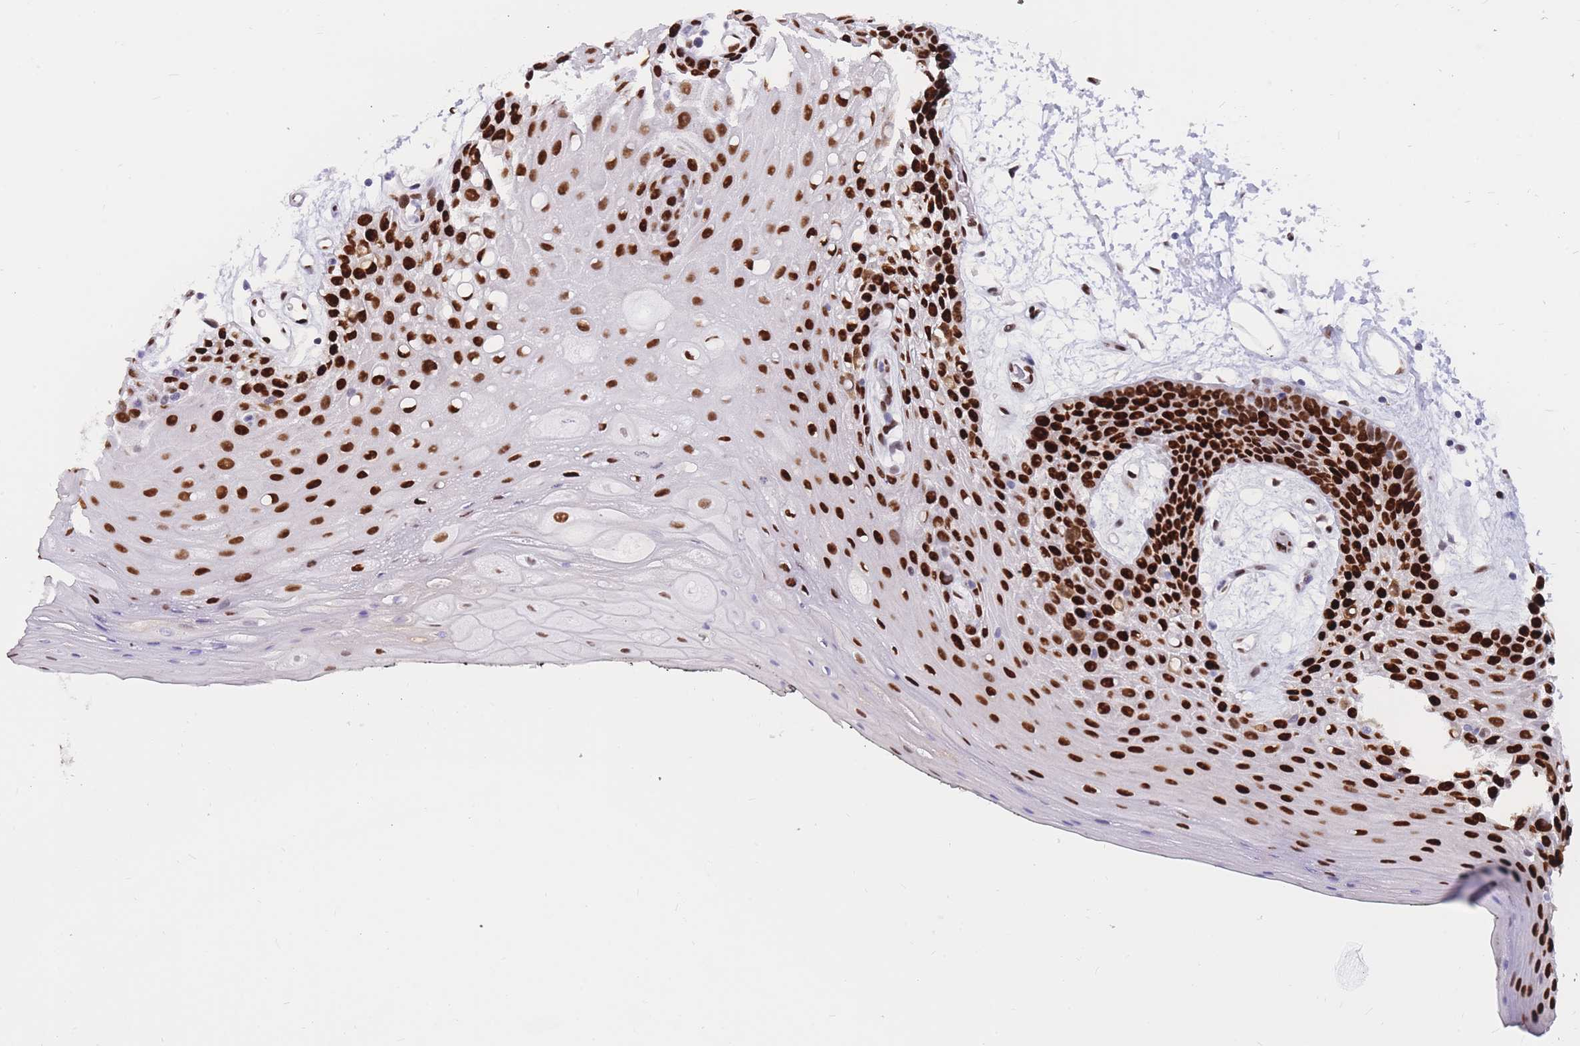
{"staining": {"intensity": "strong", "quantity": ">75%", "location": "nuclear"}, "tissue": "oral mucosa", "cell_type": "Squamous epithelial cells", "image_type": "normal", "snomed": [{"axis": "morphology", "description": "Normal tissue, NOS"}, {"axis": "topography", "description": "Oral tissue"}, {"axis": "topography", "description": "Tounge, NOS"}], "caption": "Benign oral mucosa demonstrates strong nuclear positivity in approximately >75% of squamous epithelial cells.", "gene": "NASP", "patient": {"sex": "female", "age": 59}}